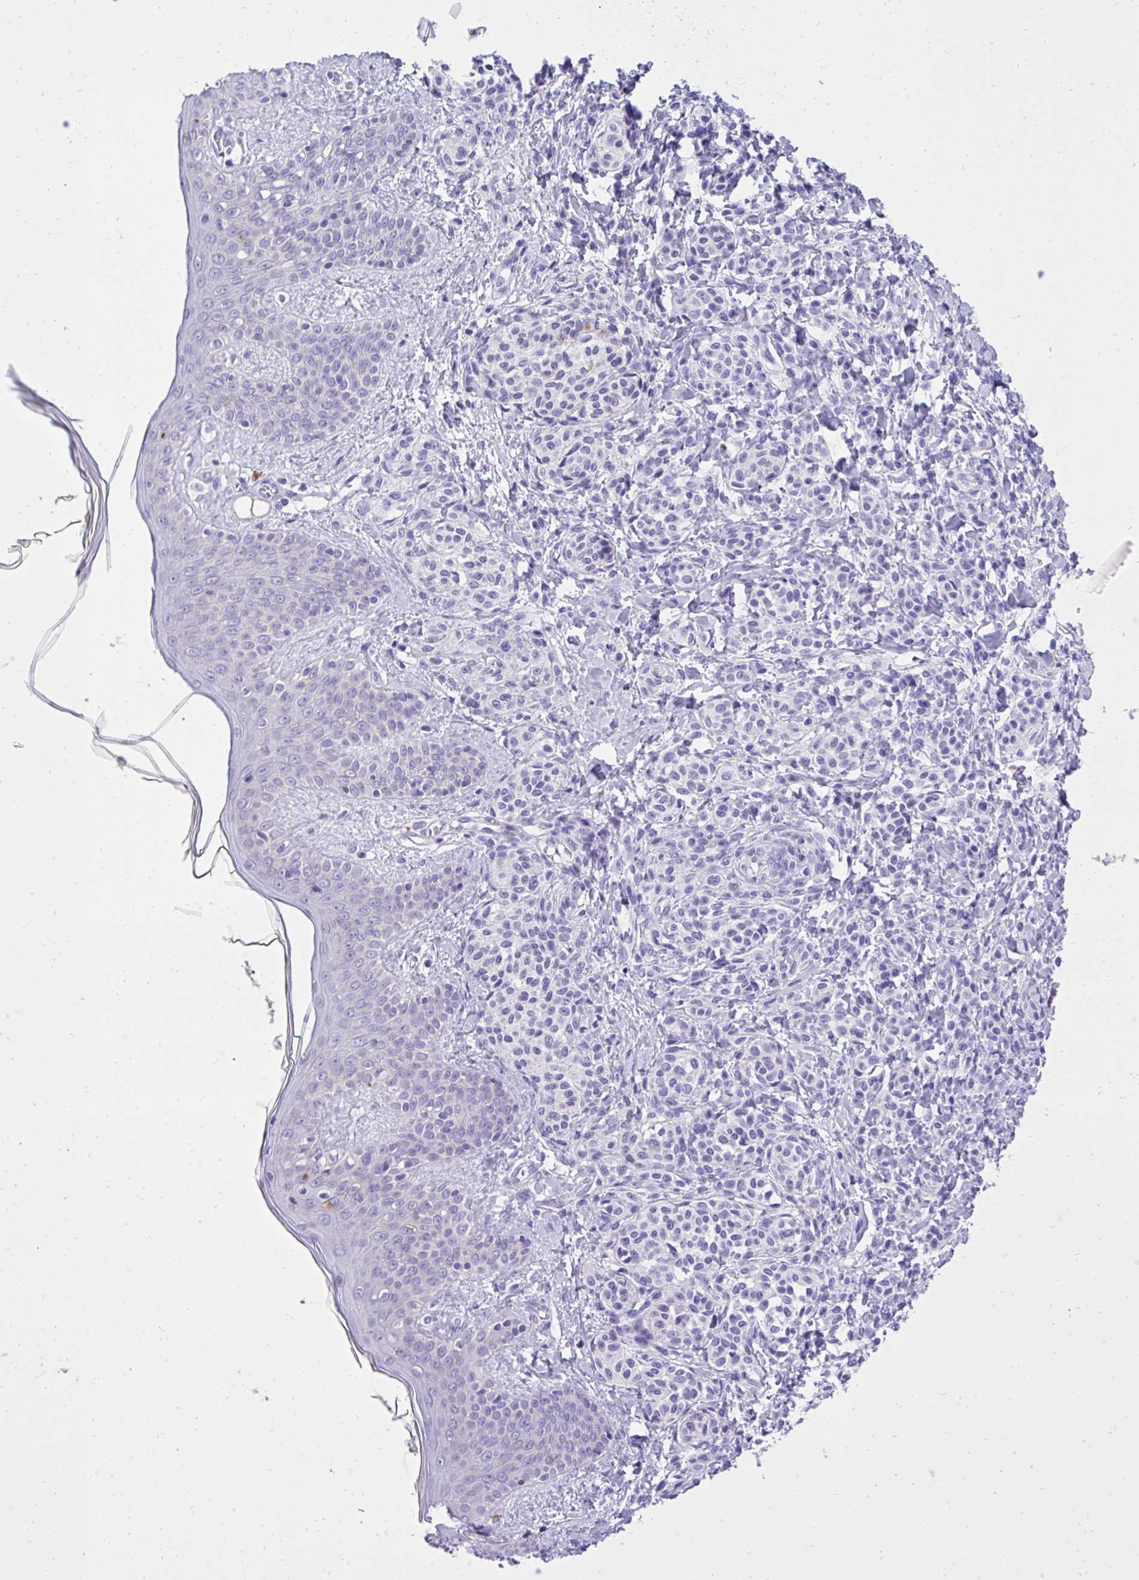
{"staining": {"intensity": "negative", "quantity": "none", "location": "none"}, "tissue": "skin", "cell_type": "Fibroblasts", "image_type": "normal", "snomed": [{"axis": "morphology", "description": "Normal tissue, NOS"}, {"axis": "topography", "description": "Skin"}], "caption": "High power microscopy micrograph of an immunohistochemistry image of benign skin, revealing no significant staining in fibroblasts.", "gene": "ST6GALNAC3", "patient": {"sex": "male", "age": 16}}